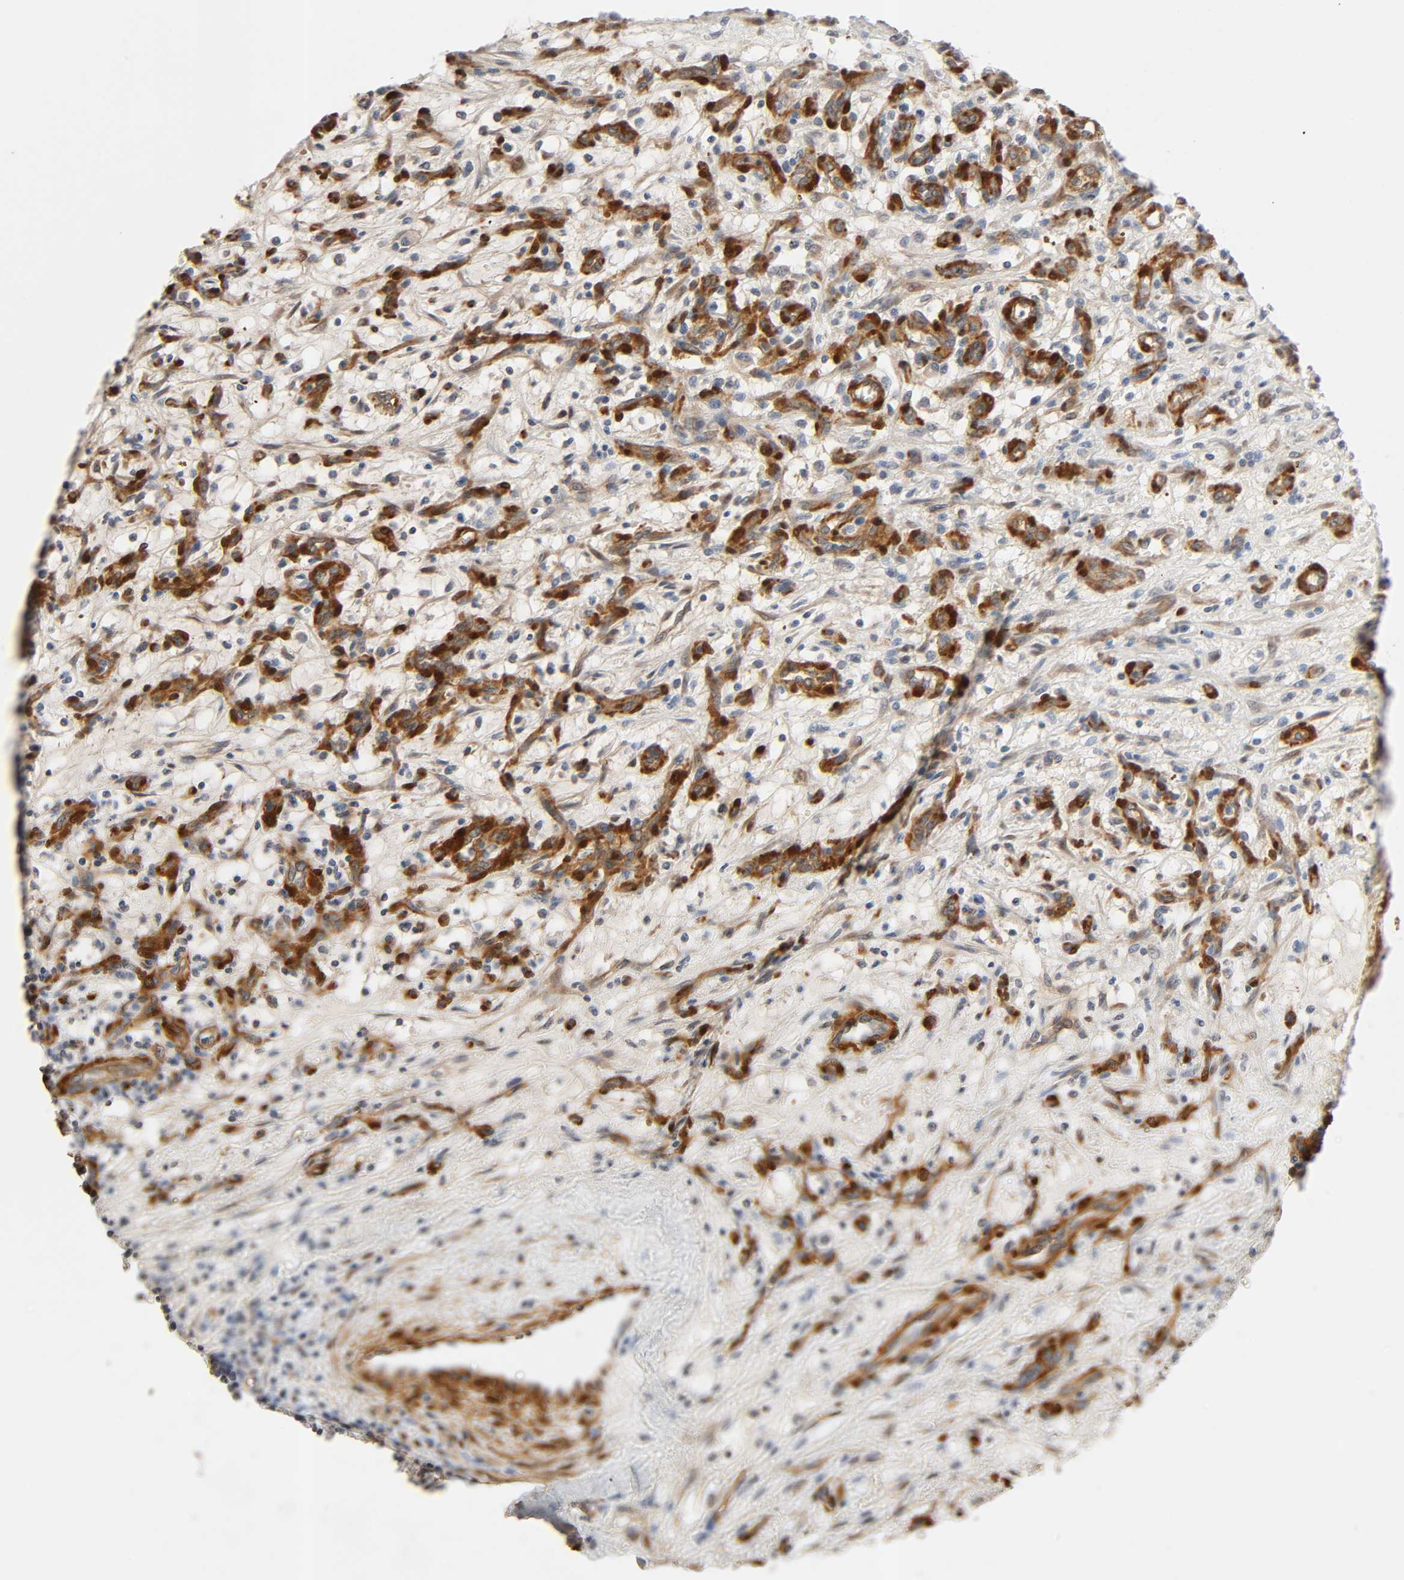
{"staining": {"intensity": "weak", "quantity": "25%-75%", "location": "cytoplasmic/membranous"}, "tissue": "renal cancer", "cell_type": "Tumor cells", "image_type": "cancer", "snomed": [{"axis": "morphology", "description": "Adenocarcinoma, NOS"}, {"axis": "topography", "description": "Kidney"}], "caption": "Tumor cells reveal low levels of weak cytoplasmic/membranous staining in approximately 25%-75% of cells in human renal cancer.", "gene": "PTK2", "patient": {"sex": "female", "age": 57}}